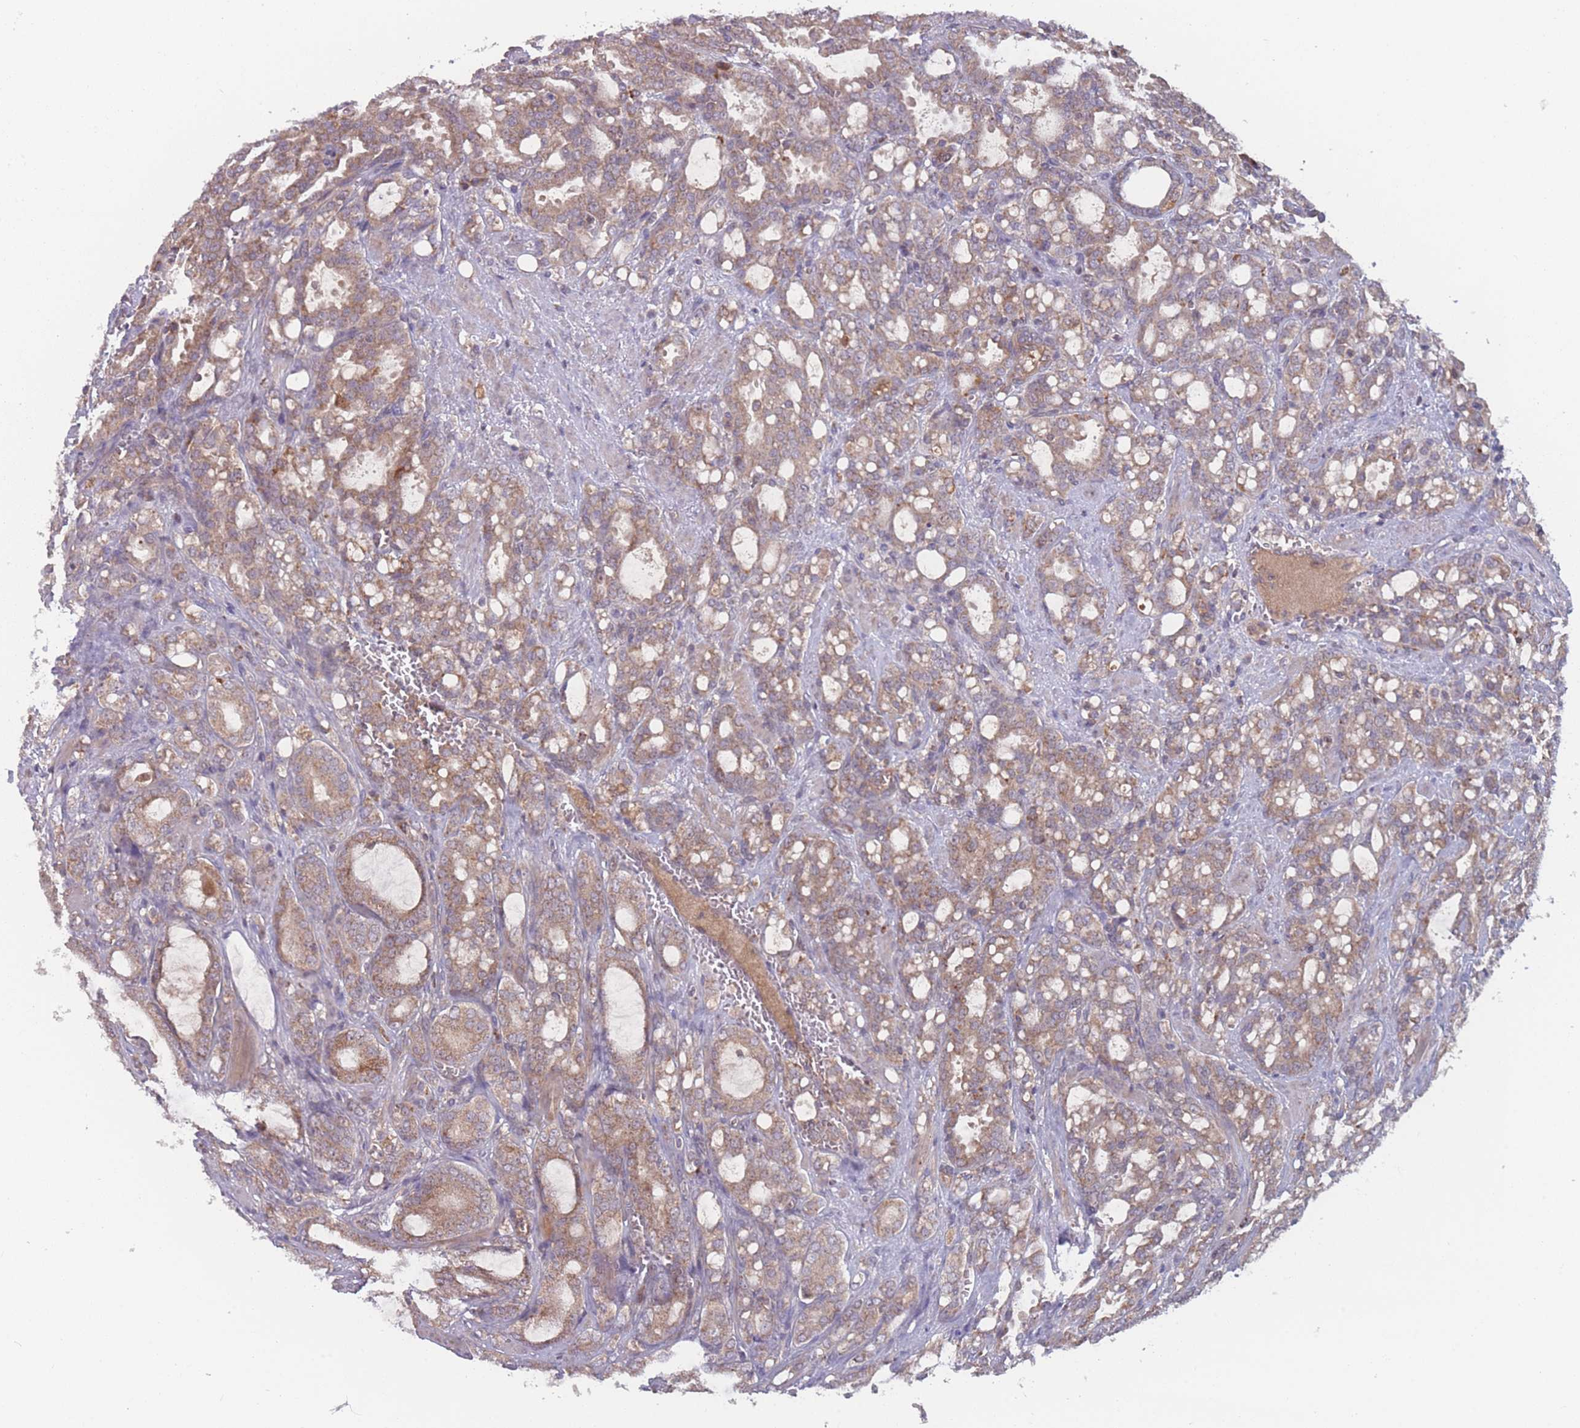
{"staining": {"intensity": "moderate", "quantity": ">75%", "location": "cytoplasmic/membranous"}, "tissue": "prostate cancer", "cell_type": "Tumor cells", "image_type": "cancer", "snomed": [{"axis": "morphology", "description": "Adenocarcinoma, High grade"}, {"axis": "topography", "description": "Prostate"}], "caption": "Immunohistochemistry (IHC) (DAB) staining of prostate adenocarcinoma (high-grade) shows moderate cytoplasmic/membranous protein positivity in approximately >75% of tumor cells.", "gene": "ATP5MG", "patient": {"sex": "male", "age": 72}}